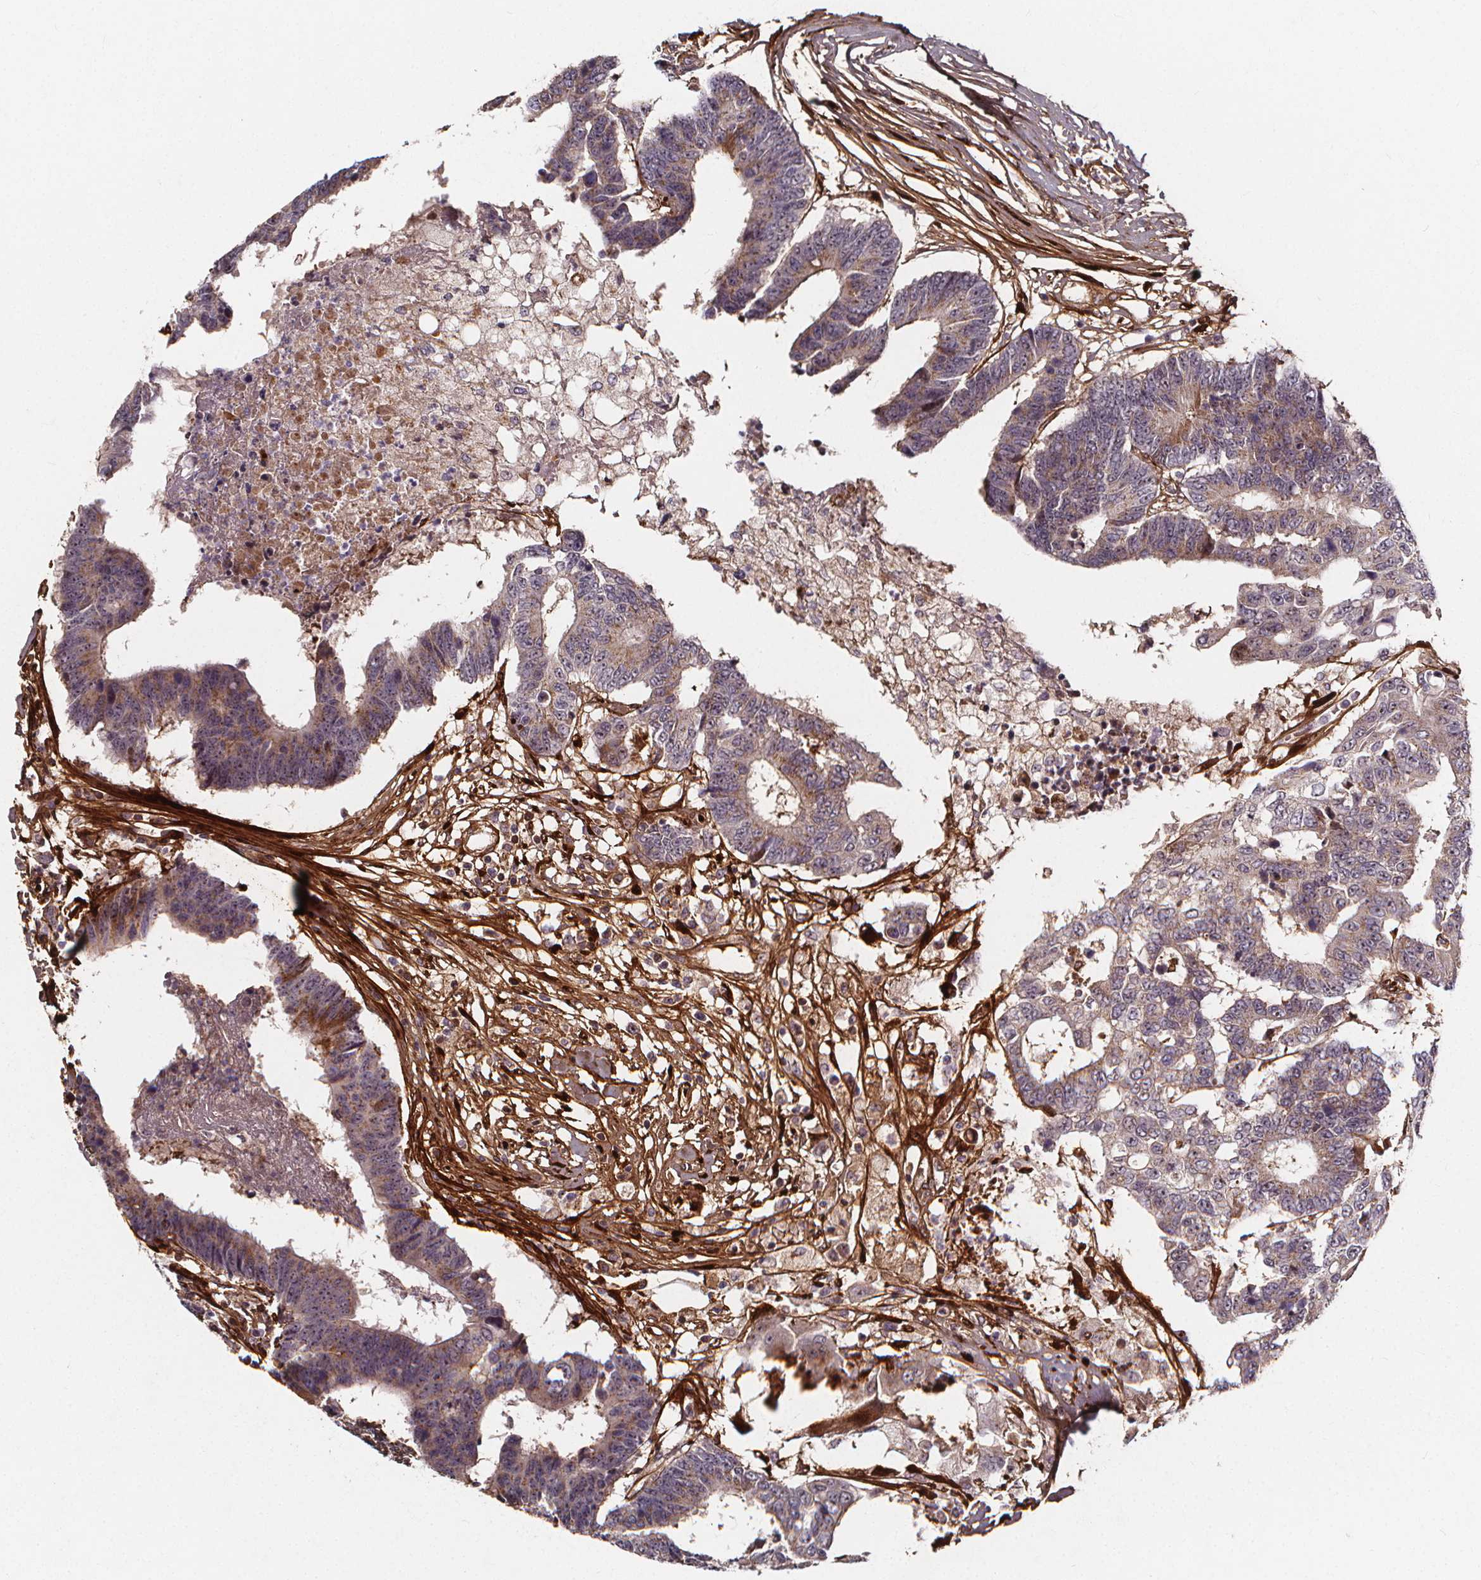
{"staining": {"intensity": "weak", "quantity": "25%-75%", "location": "cytoplasmic/membranous"}, "tissue": "colorectal cancer", "cell_type": "Tumor cells", "image_type": "cancer", "snomed": [{"axis": "morphology", "description": "Adenocarcinoma, NOS"}, {"axis": "topography", "description": "Colon"}], "caption": "The histopathology image displays staining of colorectal cancer (adenocarcinoma), revealing weak cytoplasmic/membranous protein expression (brown color) within tumor cells.", "gene": "AEBP1", "patient": {"sex": "female", "age": 48}}